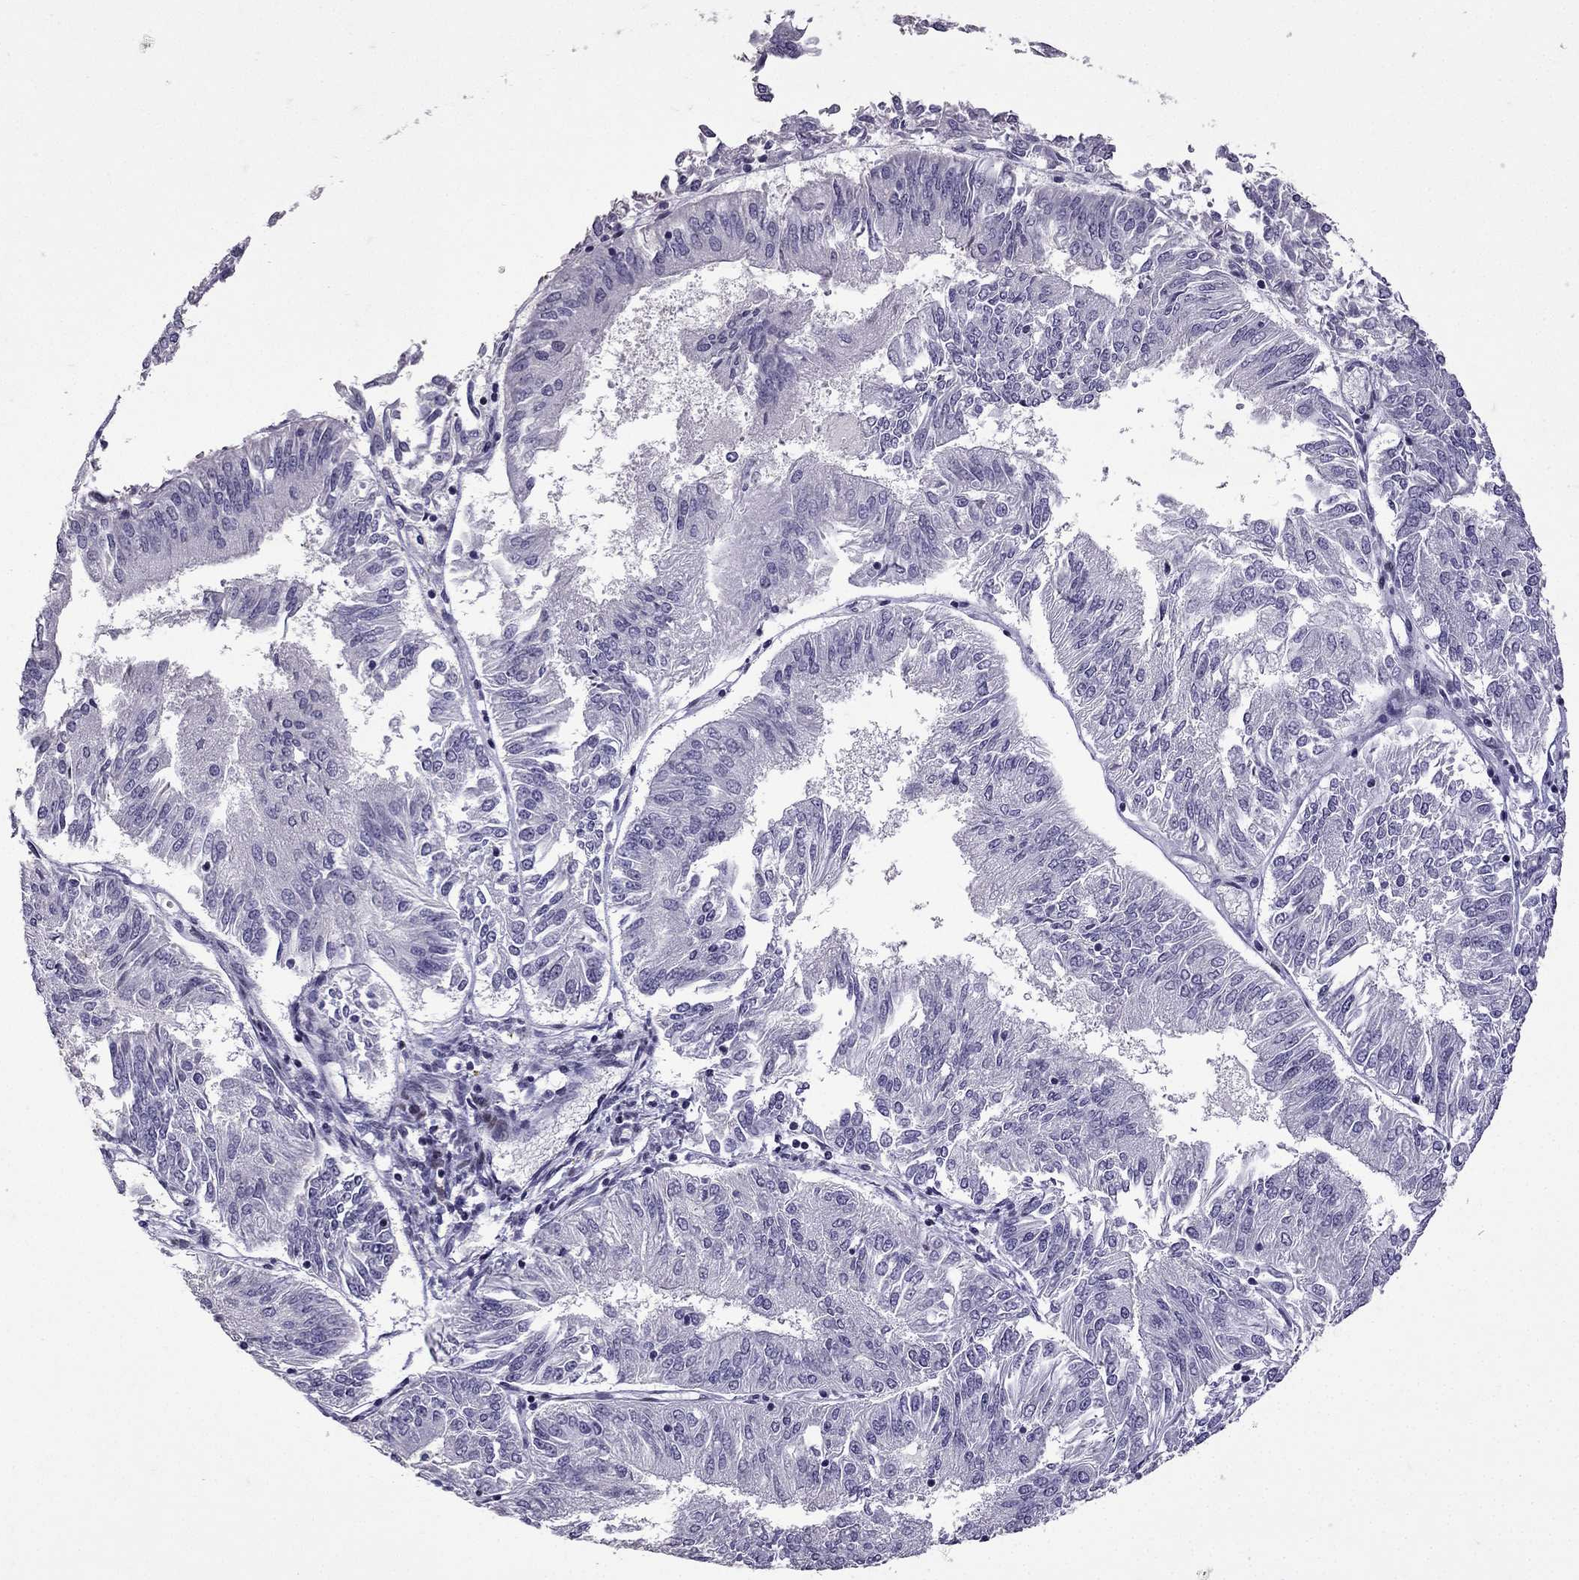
{"staining": {"intensity": "negative", "quantity": "none", "location": "none"}, "tissue": "endometrial cancer", "cell_type": "Tumor cells", "image_type": "cancer", "snomed": [{"axis": "morphology", "description": "Adenocarcinoma, NOS"}, {"axis": "topography", "description": "Endometrium"}], "caption": "Histopathology image shows no significant protein staining in tumor cells of endometrial cancer. (DAB IHC, high magnification).", "gene": "TTN", "patient": {"sex": "female", "age": 58}}